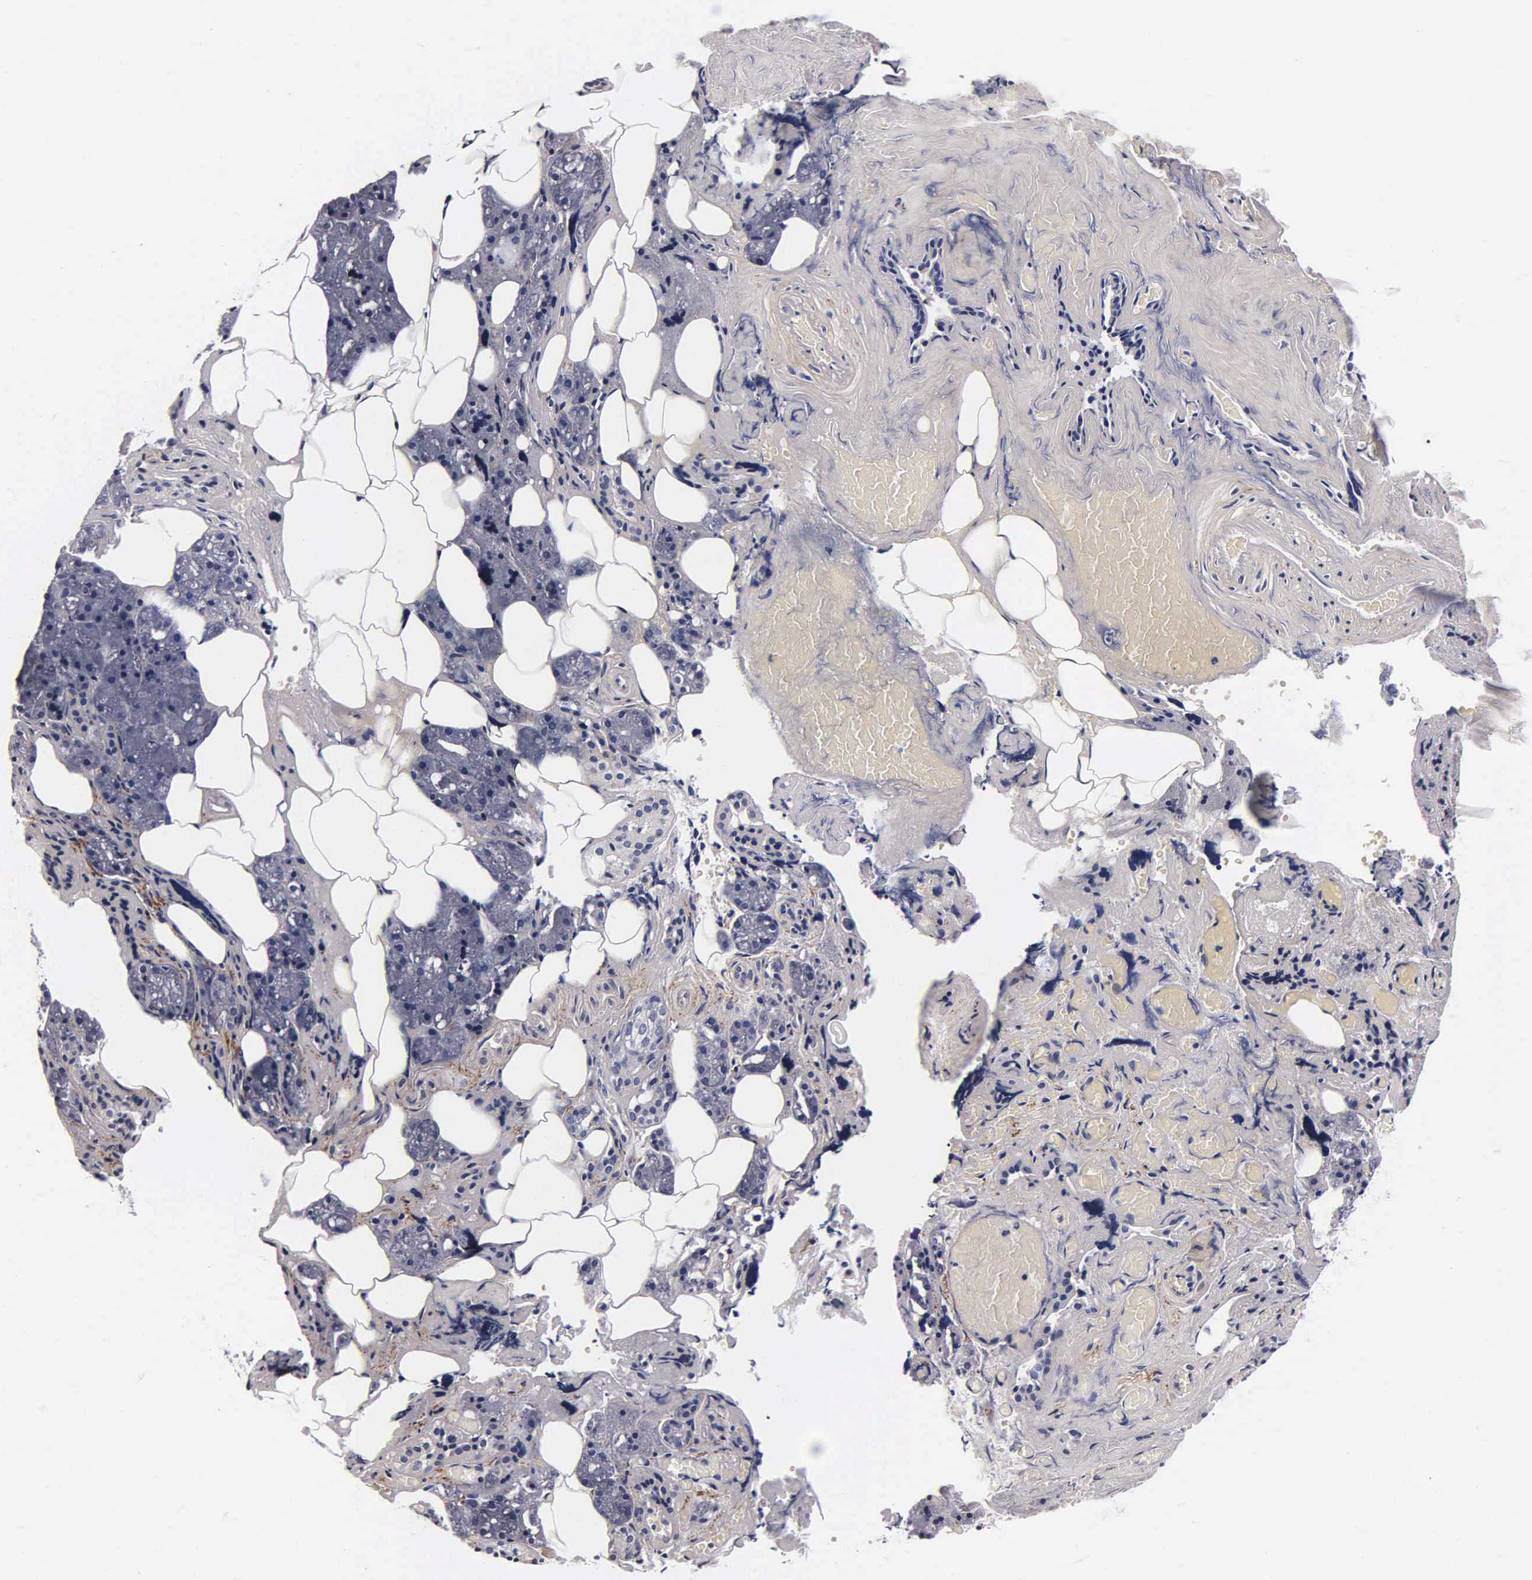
{"staining": {"intensity": "negative", "quantity": "none", "location": "none"}, "tissue": "salivary gland", "cell_type": "Glandular cells", "image_type": "normal", "snomed": [{"axis": "morphology", "description": "Normal tissue, NOS"}, {"axis": "topography", "description": "Salivary gland"}], "caption": "The micrograph displays no staining of glandular cells in benign salivary gland. (Immunohistochemistry (ihc), brightfield microscopy, high magnification).", "gene": "ENO2", "patient": {"sex": "female", "age": 55}}